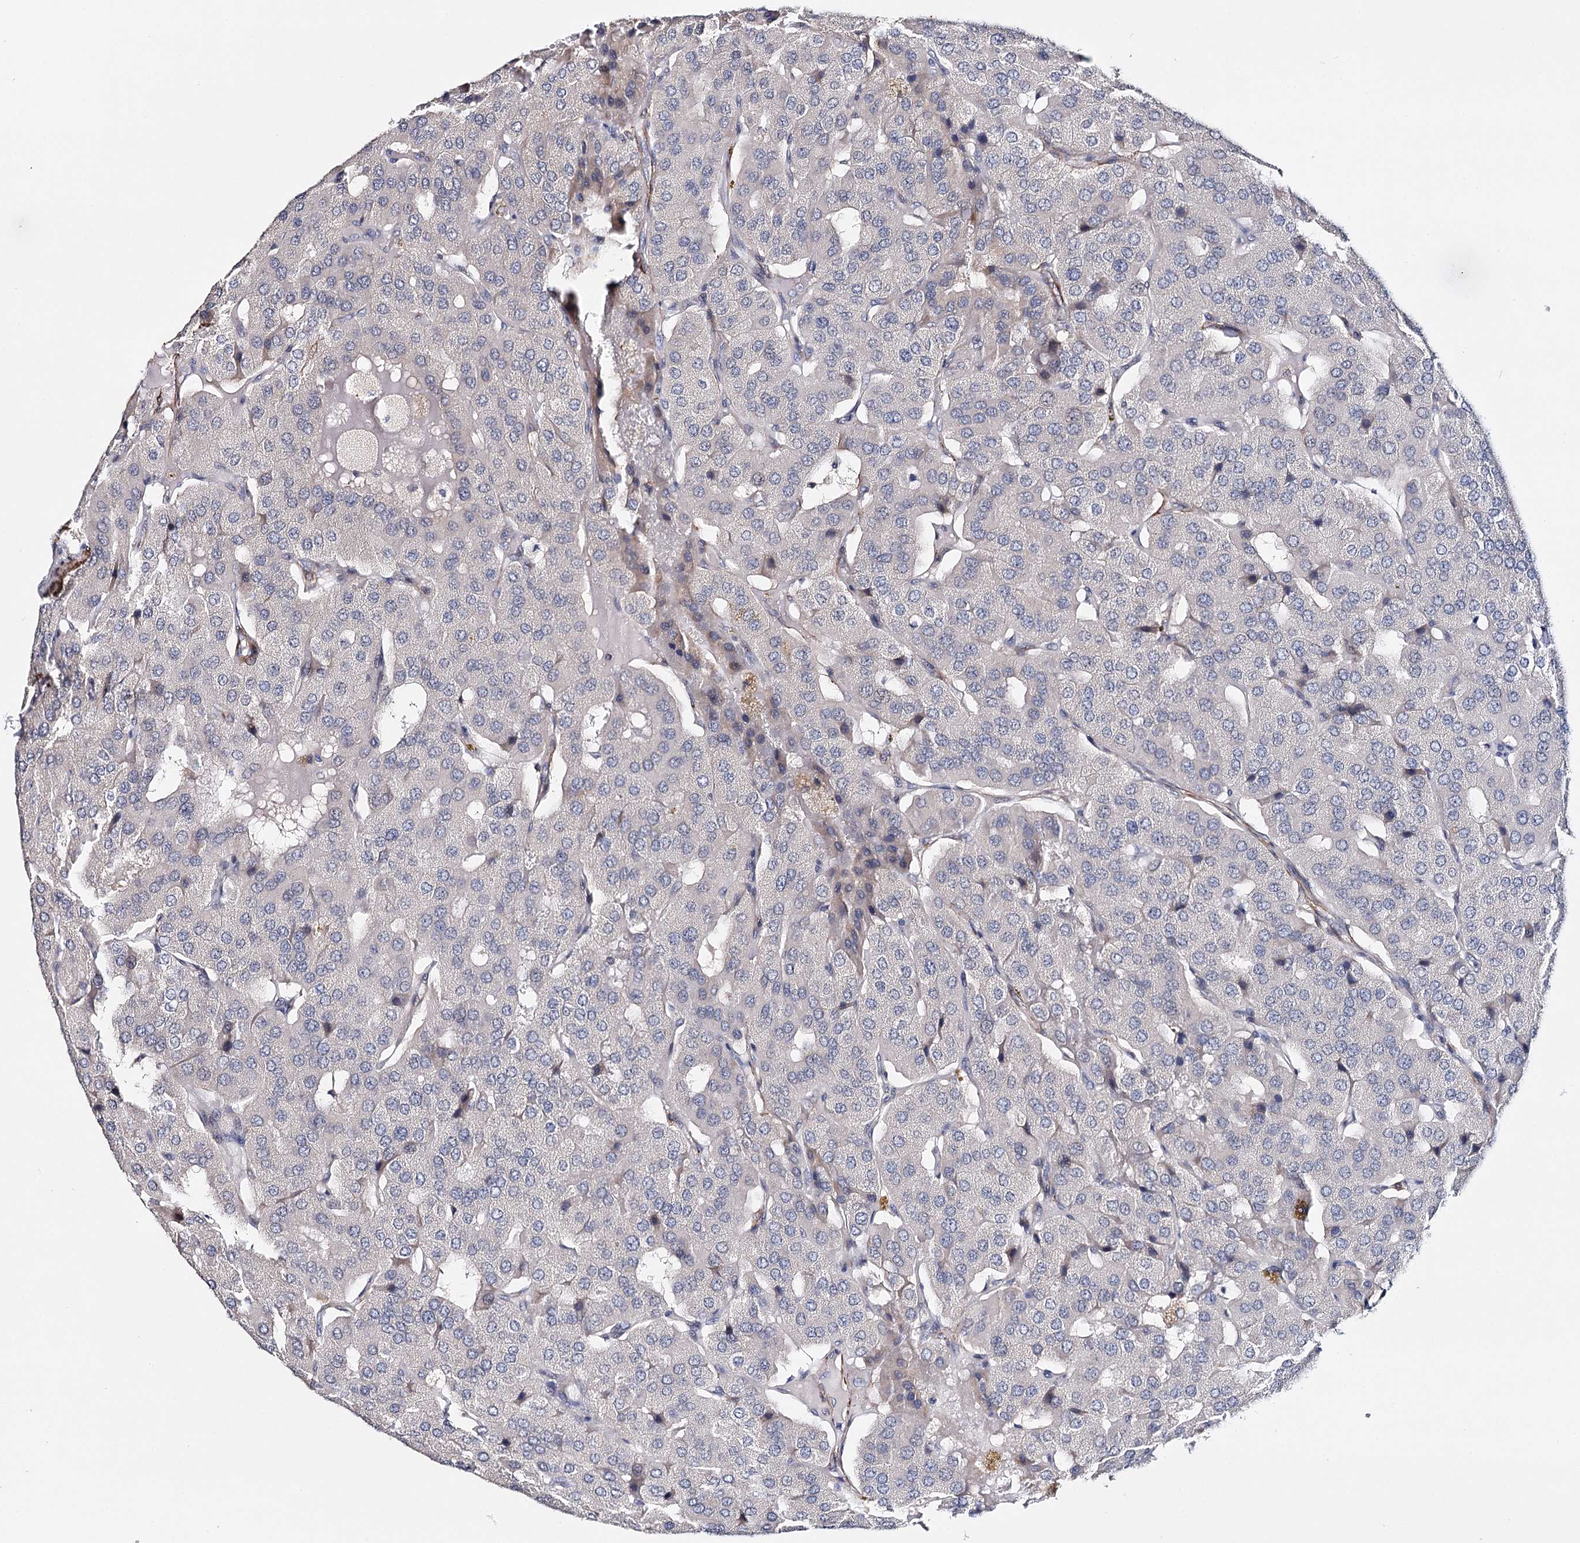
{"staining": {"intensity": "negative", "quantity": "none", "location": "none"}, "tissue": "parathyroid gland", "cell_type": "Glandular cells", "image_type": "normal", "snomed": [{"axis": "morphology", "description": "Normal tissue, NOS"}, {"axis": "morphology", "description": "Adenoma, NOS"}, {"axis": "topography", "description": "Parathyroid gland"}], "caption": "Histopathology image shows no protein expression in glandular cells of benign parathyroid gland. The staining was performed using DAB (3,3'-diaminobenzidine) to visualize the protein expression in brown, while the nuclei were stained in blue with hematoxylin (Magnification: 20x).", "gene": "CFAP46", "patient": {"sex": "female", "age": 86}}